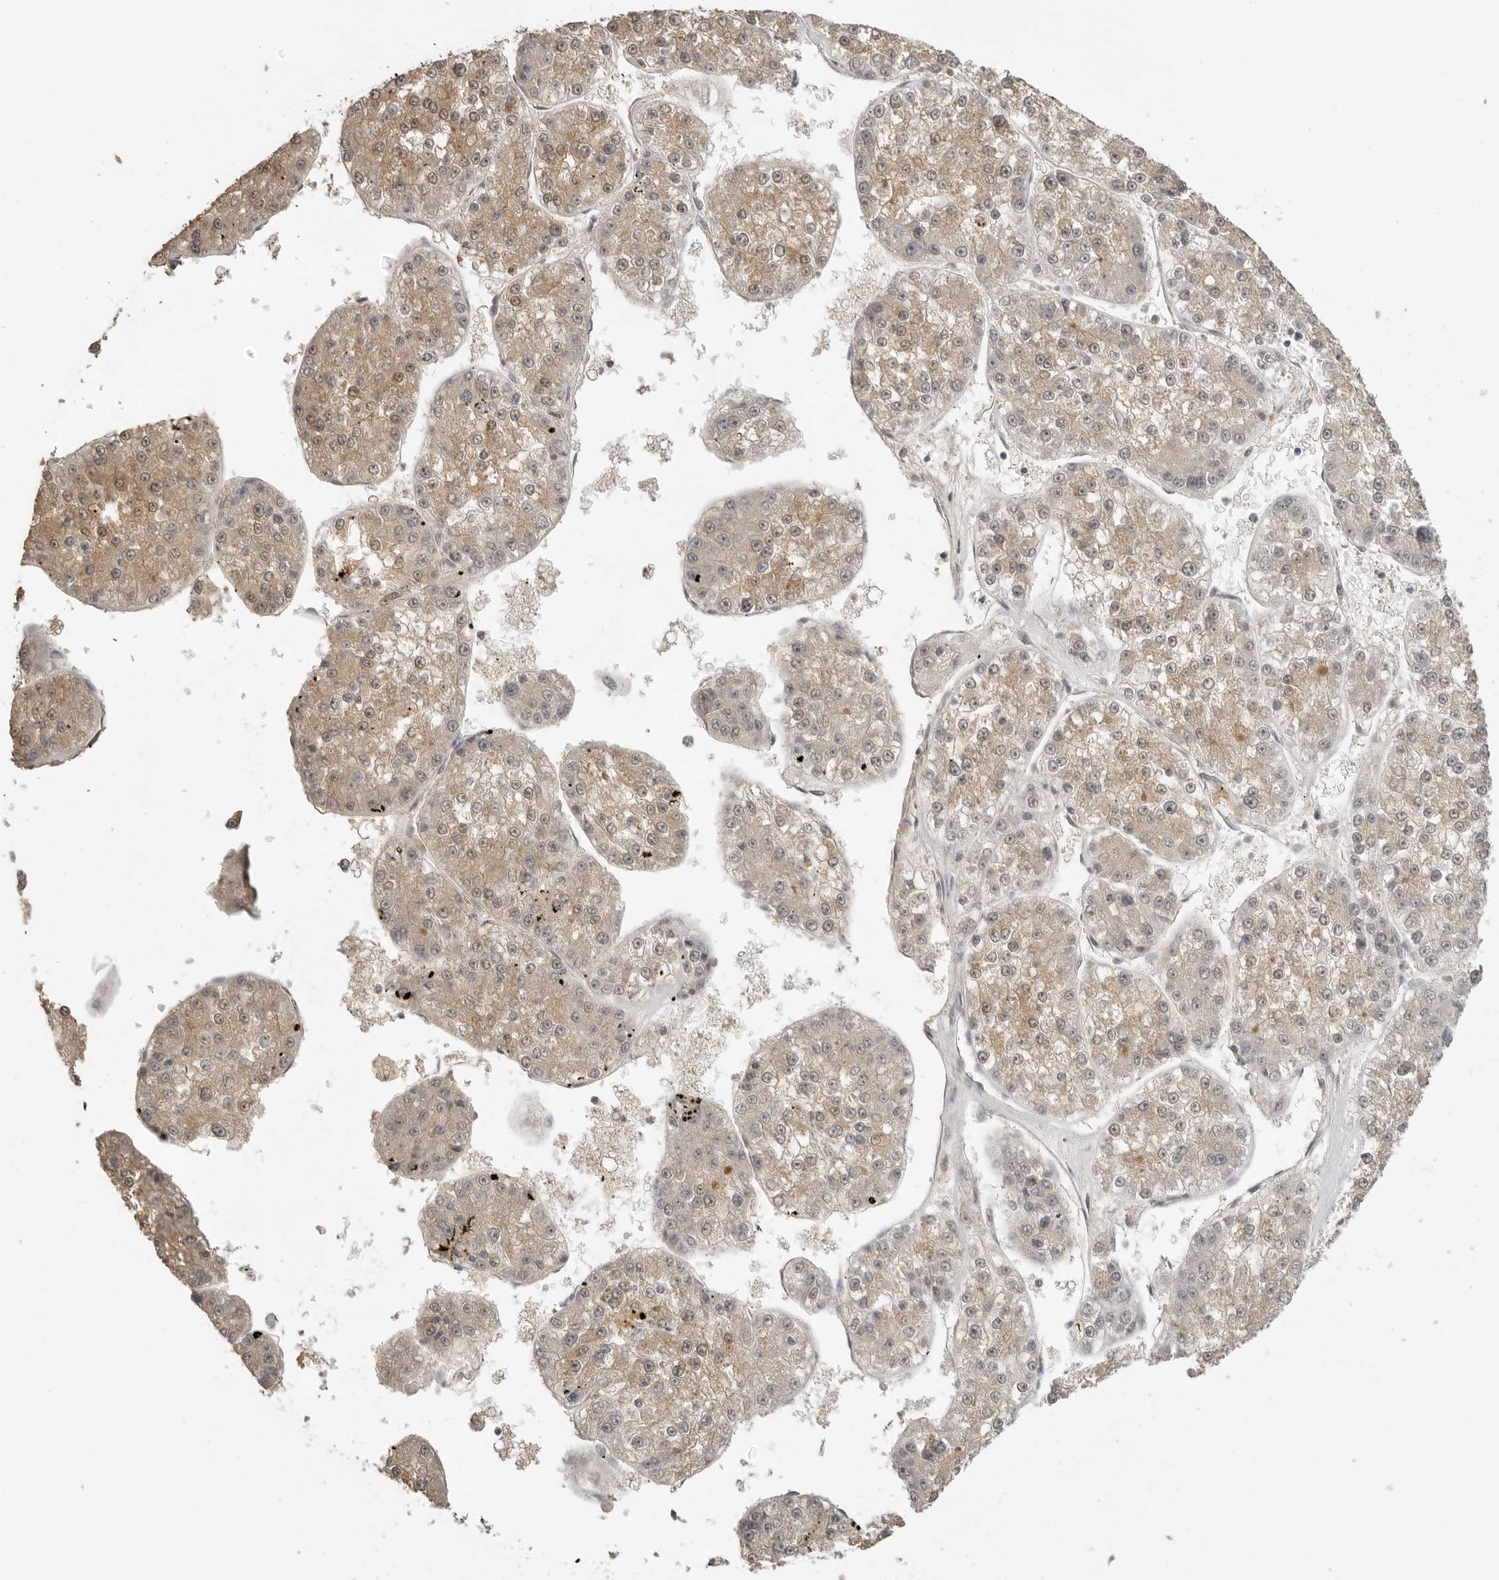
{"staining": {"intensity": "moderate", "quantity": ">75%", "location": "cytoplasmic/membranous"}, "tissue": "liver cancer", "cell_type": "Tumor cells", "image_type": "cancer", "snomed": [{"axis": "morphology", "description": "Carcinoma, Hepatocellular, NOS"}, {"axis": "topography", "description": "Liver"}], "caption": "Tumor cells display medium levels of moderate cytoplasmic/membranous staining in approximately >75% of cells in liver cancer.", "gene": "SMG8", "patient": {"sex": "female", "age": 73}}